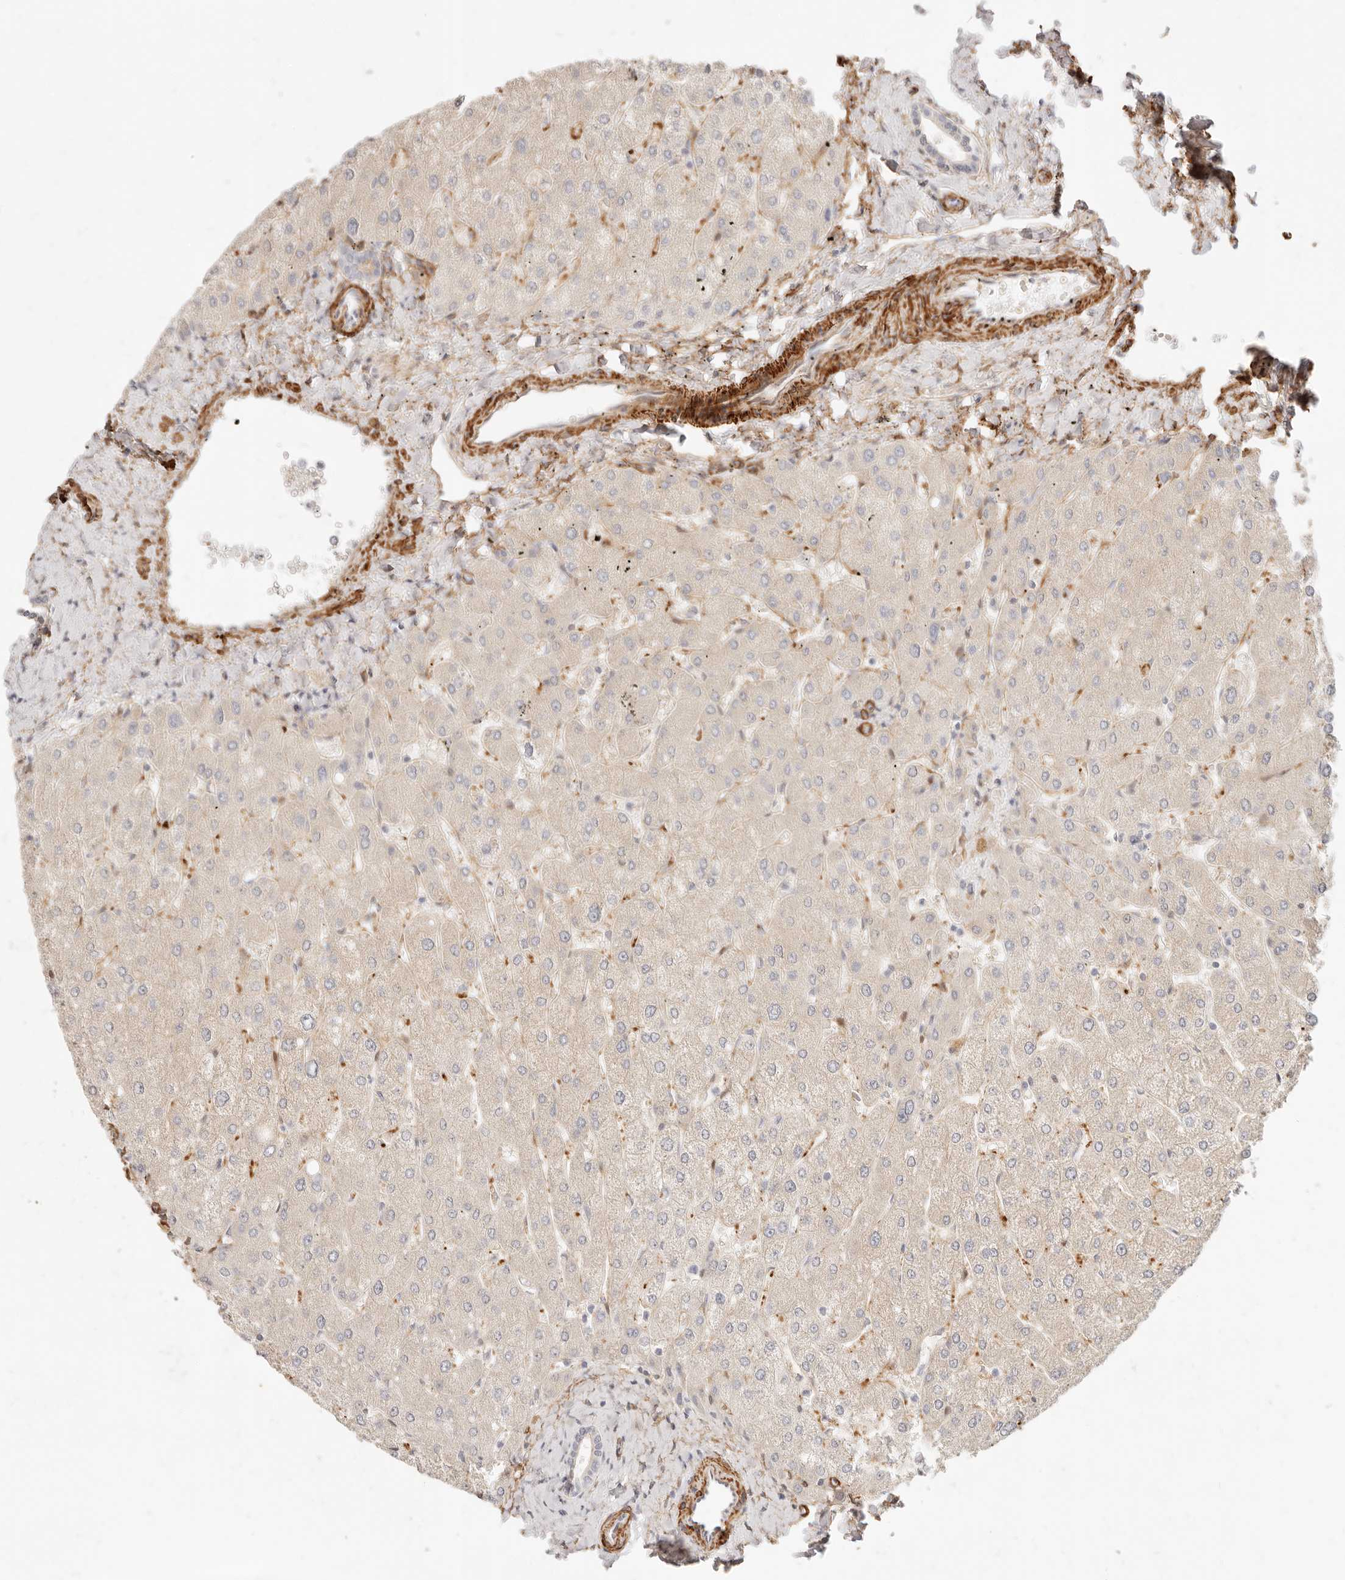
{"staining": {"intensity": "weak", "quantity": "<25%", "location": "cytoplasmic/membranous"}, "tissue": "liver", "cell_type": "Cholangiocytes", "image_type": "normal", "snomed": [{"axis": "morphology", "description": "Normal tissue, NOS"}, {"axis": "topography", "description": "Liver"}], "caption": "Immunohistochemical staining of unremarkable liver demonstrates no significant positivity in cholangiocytes.", "gene": "TMTC2", "patient": {"sex": "male", "age": 55}}